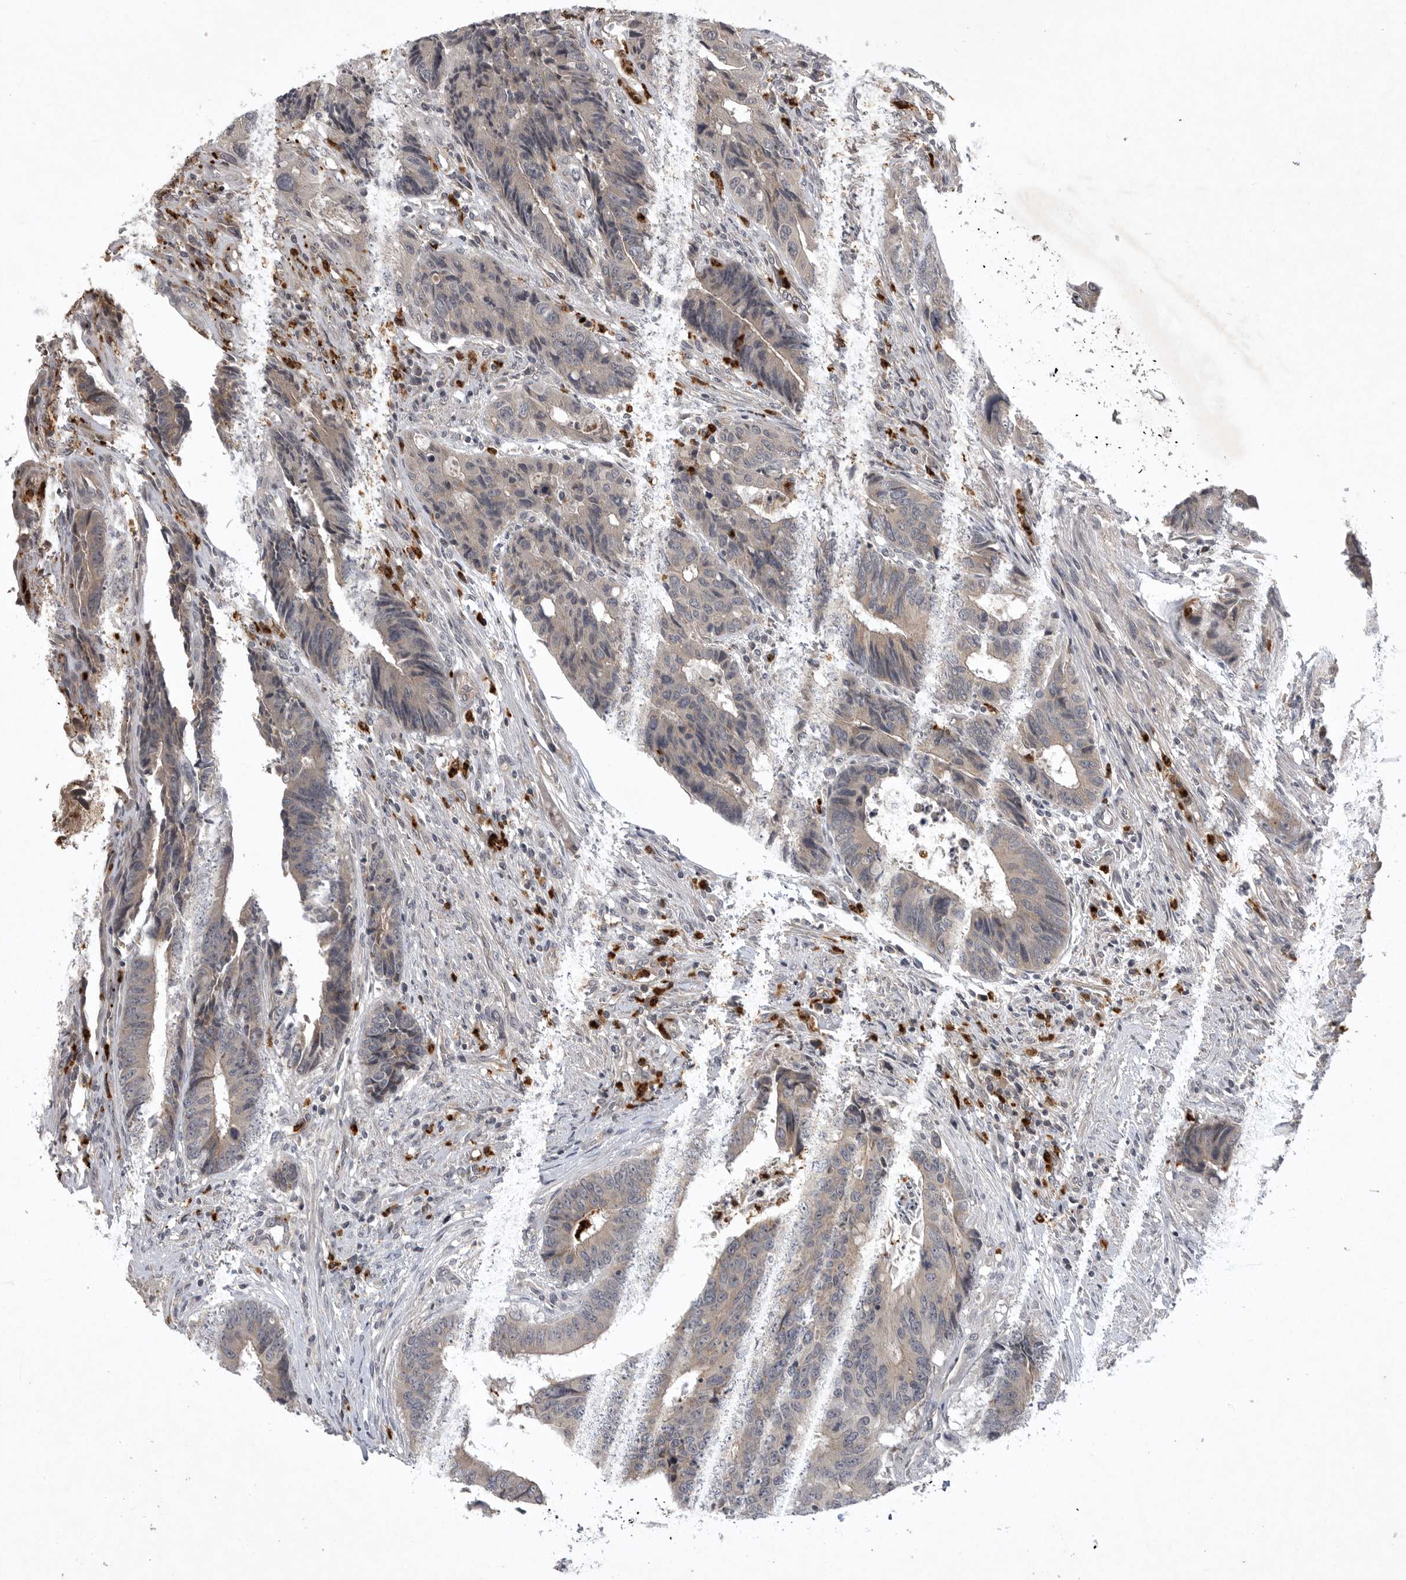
{"staining": {"intensity": "weak", "quantity": "<25%", "location": "cytoplasmic/membranous"}, "tissue": "colorectal cancer", "cell_type": "Tumor cells", "image_type": "cancer", "snomed": [{"axis": "morphology", "description": "Adenocarcinoma, NOS"}, {"axis": "topography", "description": "Rectum"}], "caption": "Tumor cells show no significant protein positivity in colorectal adenocarcinoma.", "gene": "UBE3D", "patient": {"sex": "male", "age": 84}}